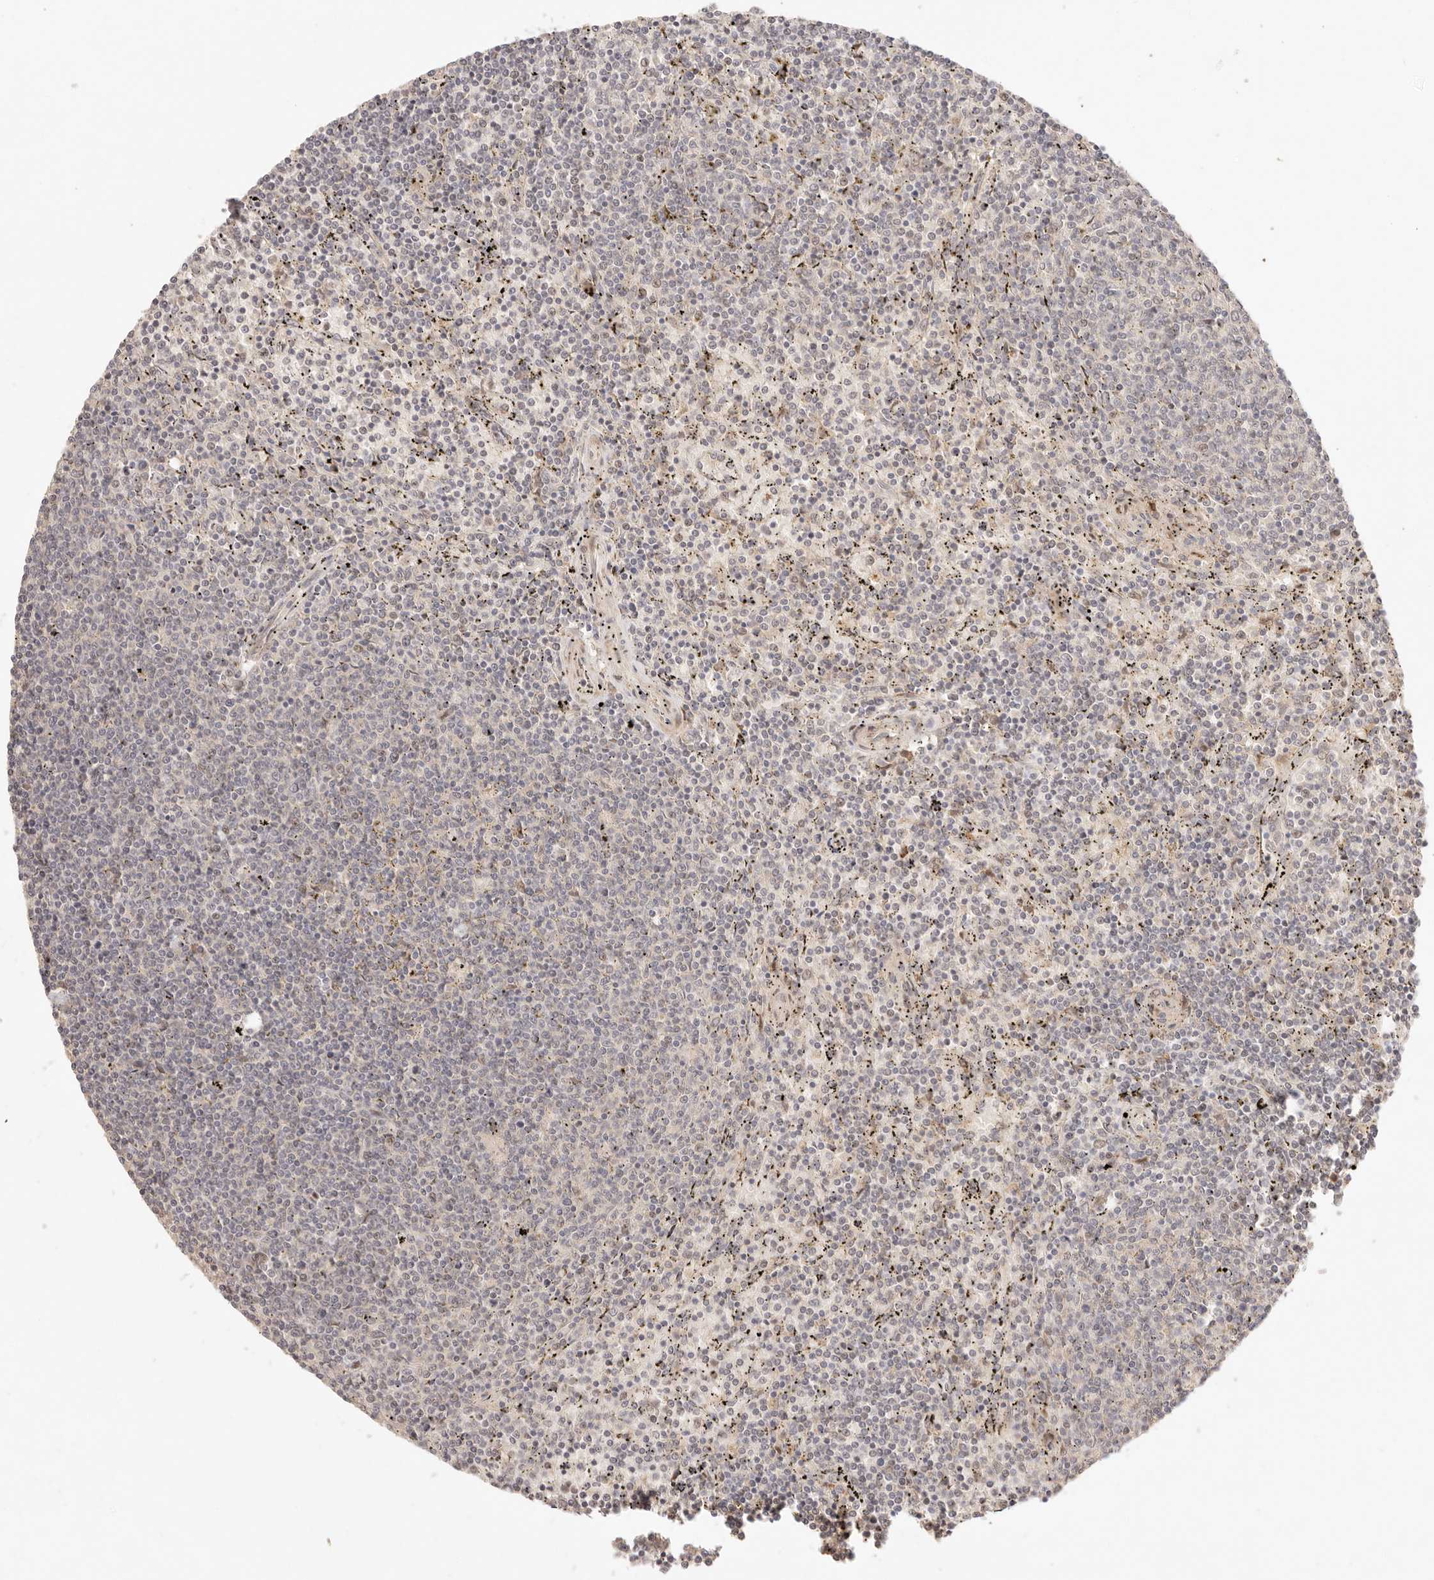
{"staining": {"intensity": "negative", "quantity": "none", "location": "none"}, "tissue": "lymphoma", "cell_type": "Tumor cells", "image_type": "cancer", "snomed": [{"axis": "morphology", "description": "Malignant lymphoma, non-Hodgkin's type, Low grade"}, {"axis": "topography", "description": "Spleen"}], "caption": "This micrograph is of lymphoma stained with immunohistochemistry (IHC) to label a protein in brown with the nuclei are counter-stained blue. There is no expression in tumor cells.", "gene": "PHLDA3", "patient": {"sex": "female", "age": 50}}